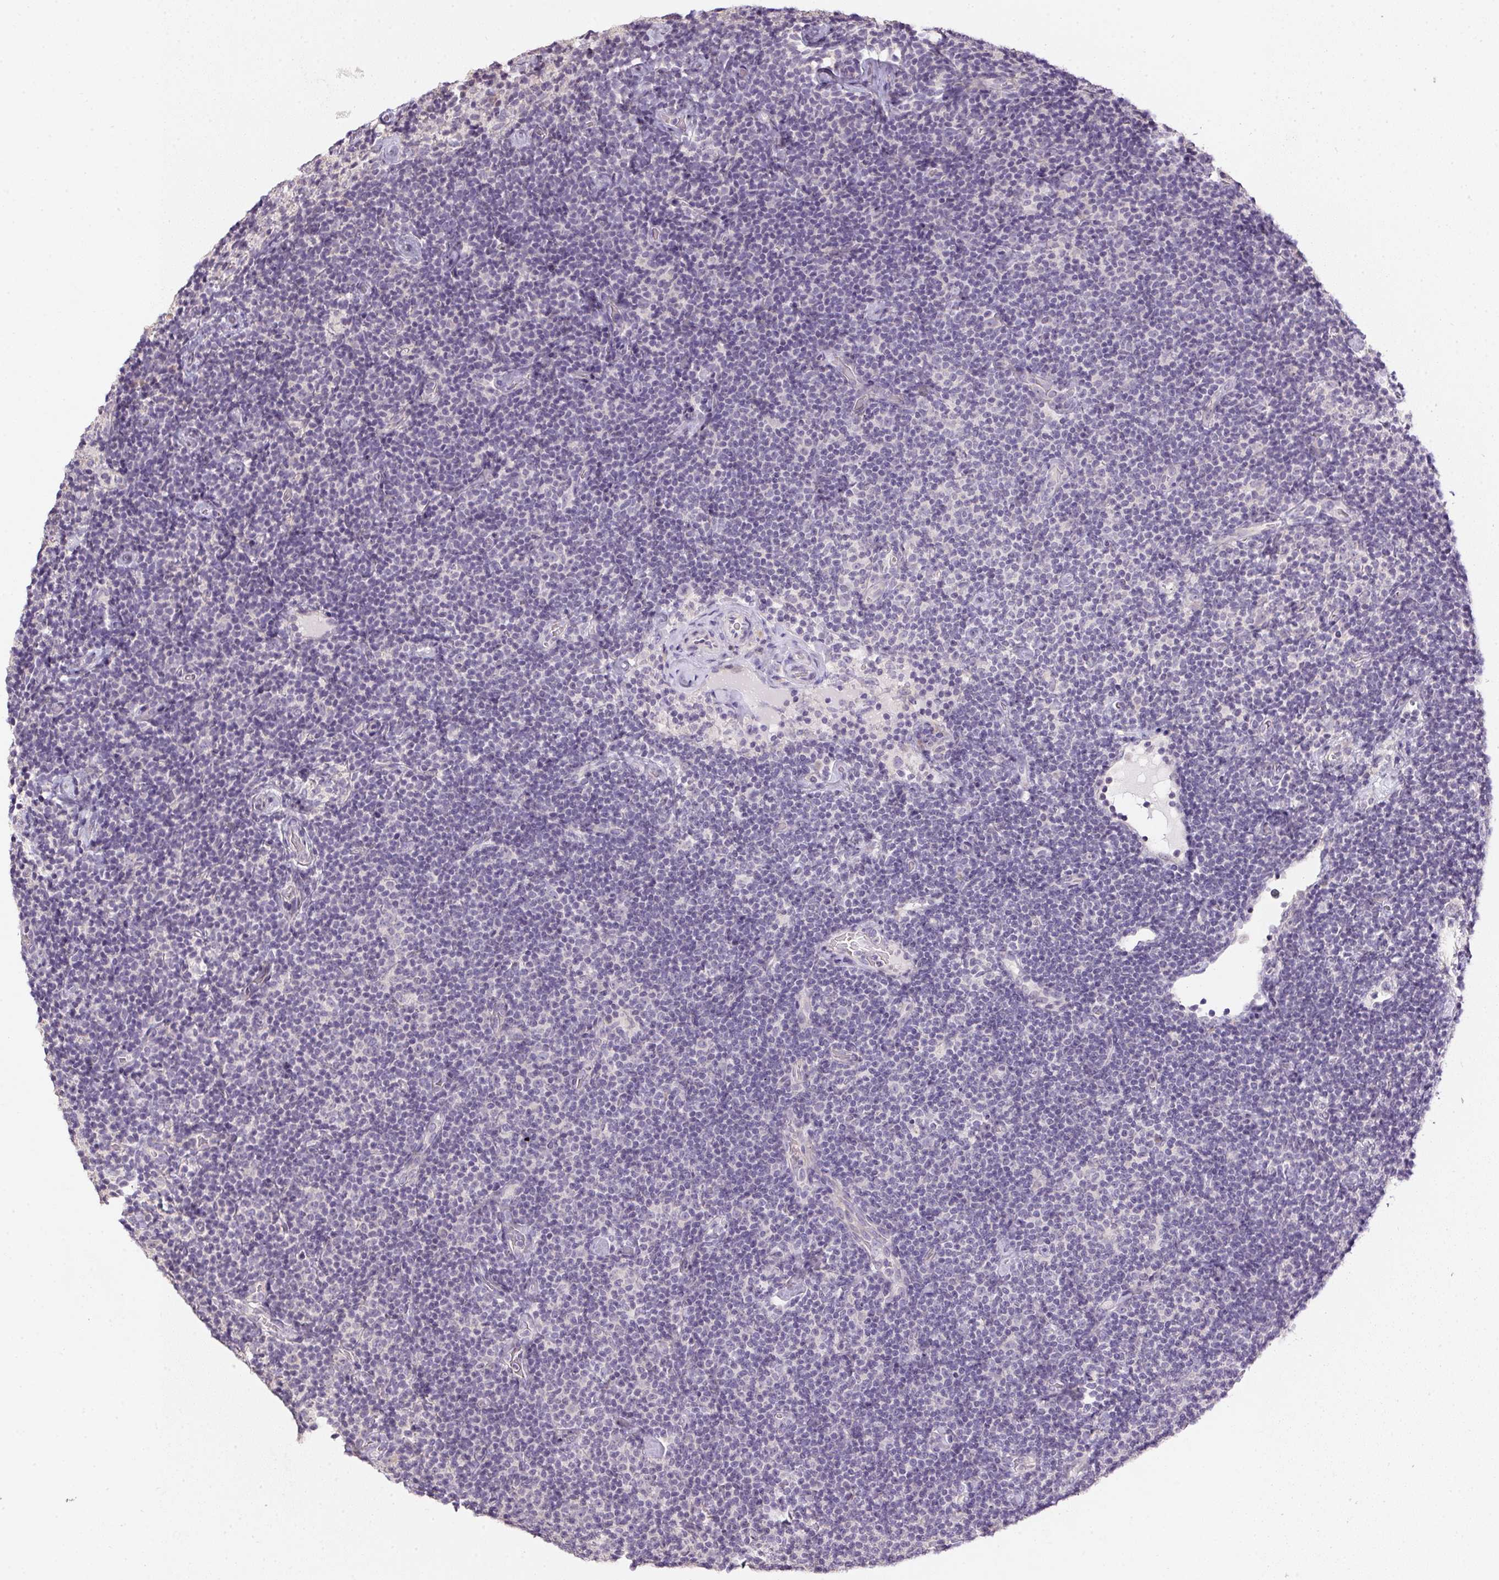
{"staining": {"intensity": "negative", "quantity": "none", "location": "none"}, "tissue": "lymphoma", "cell_type": "Tumor cells", "image_type": "cancer", "snomed": [{"axis": "morphology", "description": "Malignant lymphoma, non-Hodgkin's type, Low grade"}, {"axis": "topography", "description": "Lymph node"}], "caption": "The image reveals no staining of tumor cells in lymphoma.", "gene": "SPACA9", "patient": {"sex": "male", "age": 81}}